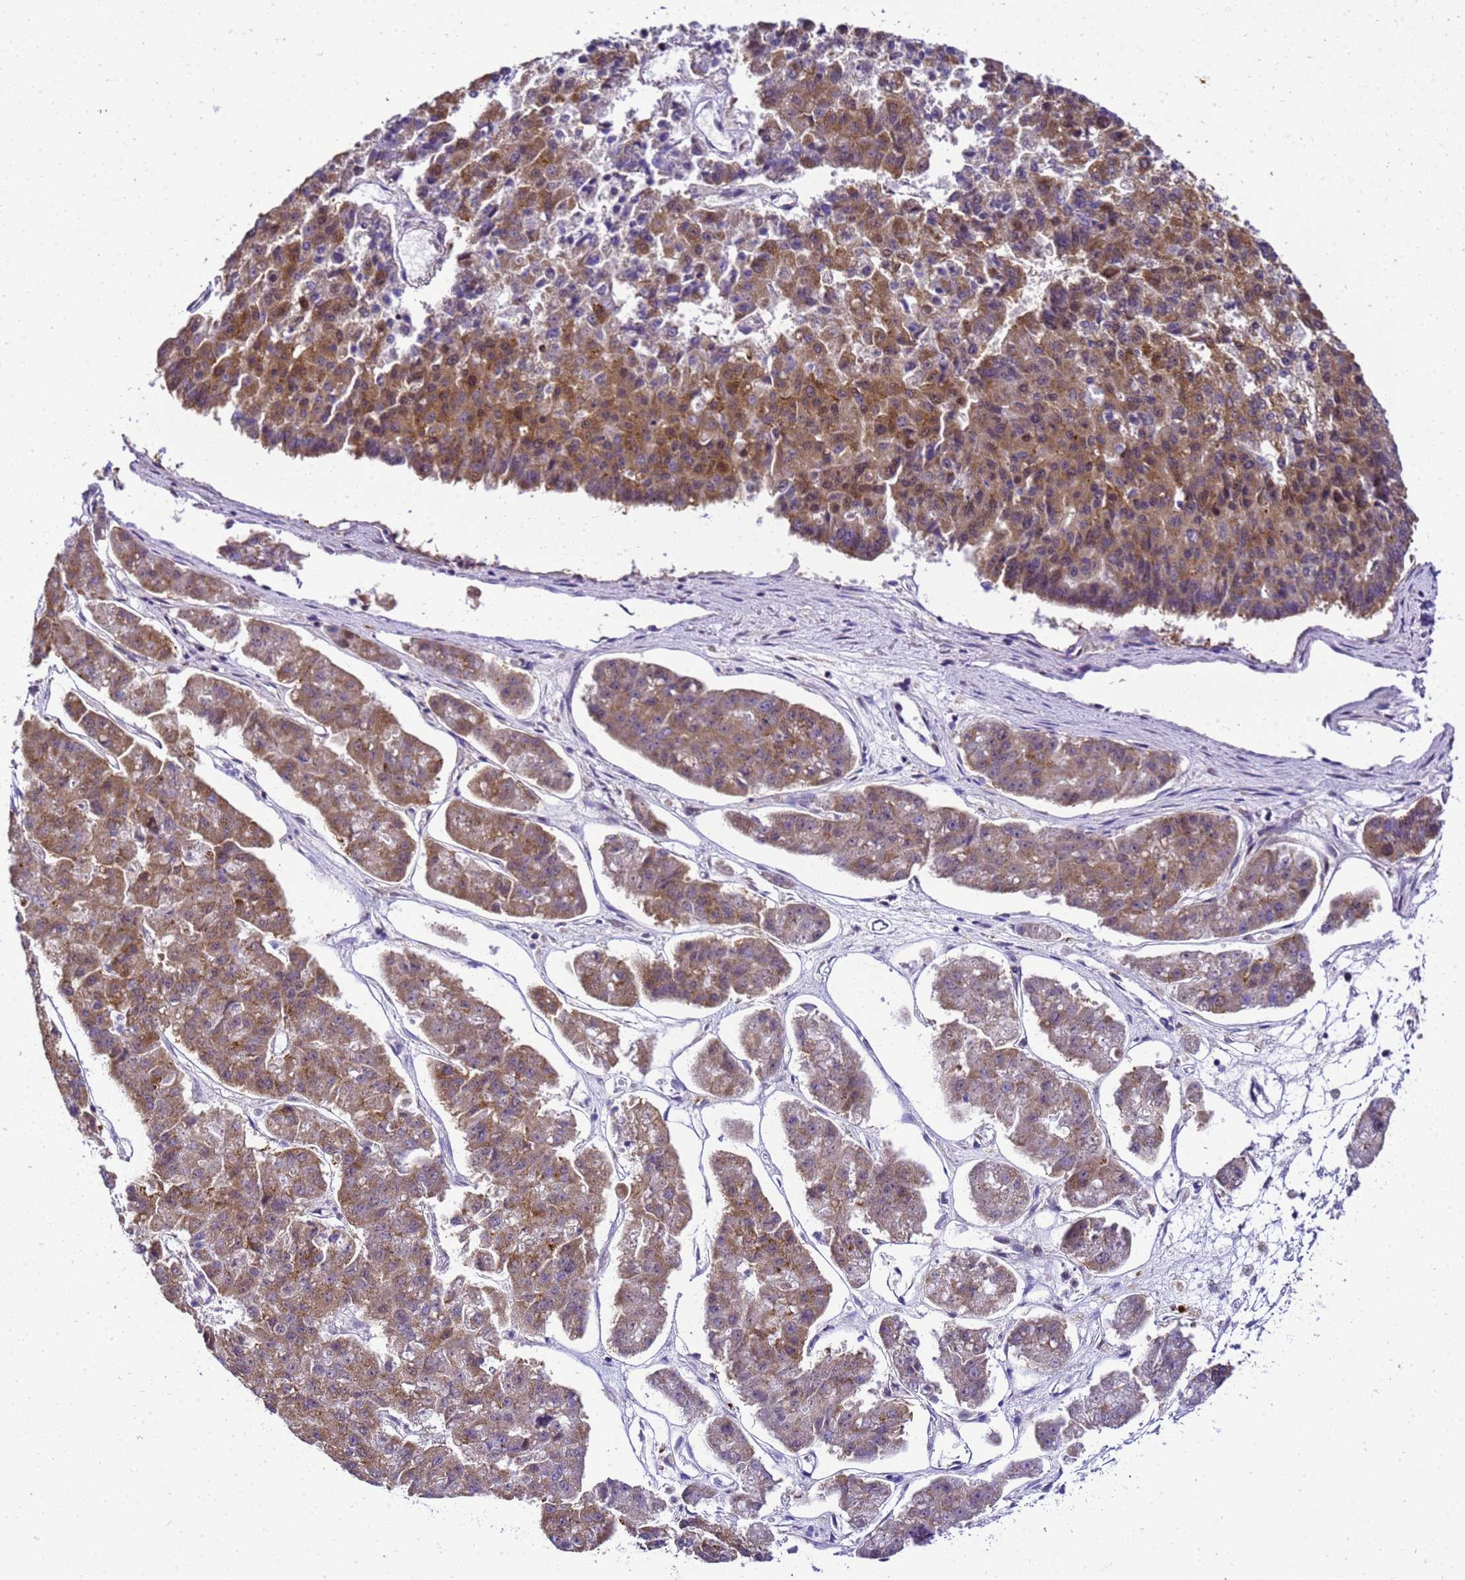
{"staining": {"intensity": "moderate", "quantity": ">75%", "location": "cytoplasmic/membranous"}, "tissue": "pancreatic cancer", "cell_type": "Tumor cells", "image_type": "cancer", "snomed": [{"axis": "morphology", "description": "Adenocarcinoma, NOS"}, {"axis": "topography", "description": "Pancreas"}], "caption": "Pancreatic cancer stained with DAB (3,3'-diaminobenzidine) immunohistochemistry (IHC) demonstrates medium levels of moderate cytoplasmic/membranous staining in about >75% of tumor cells.", "gene": "SMN1", "patient": {"sex": "male", "age": 50}}